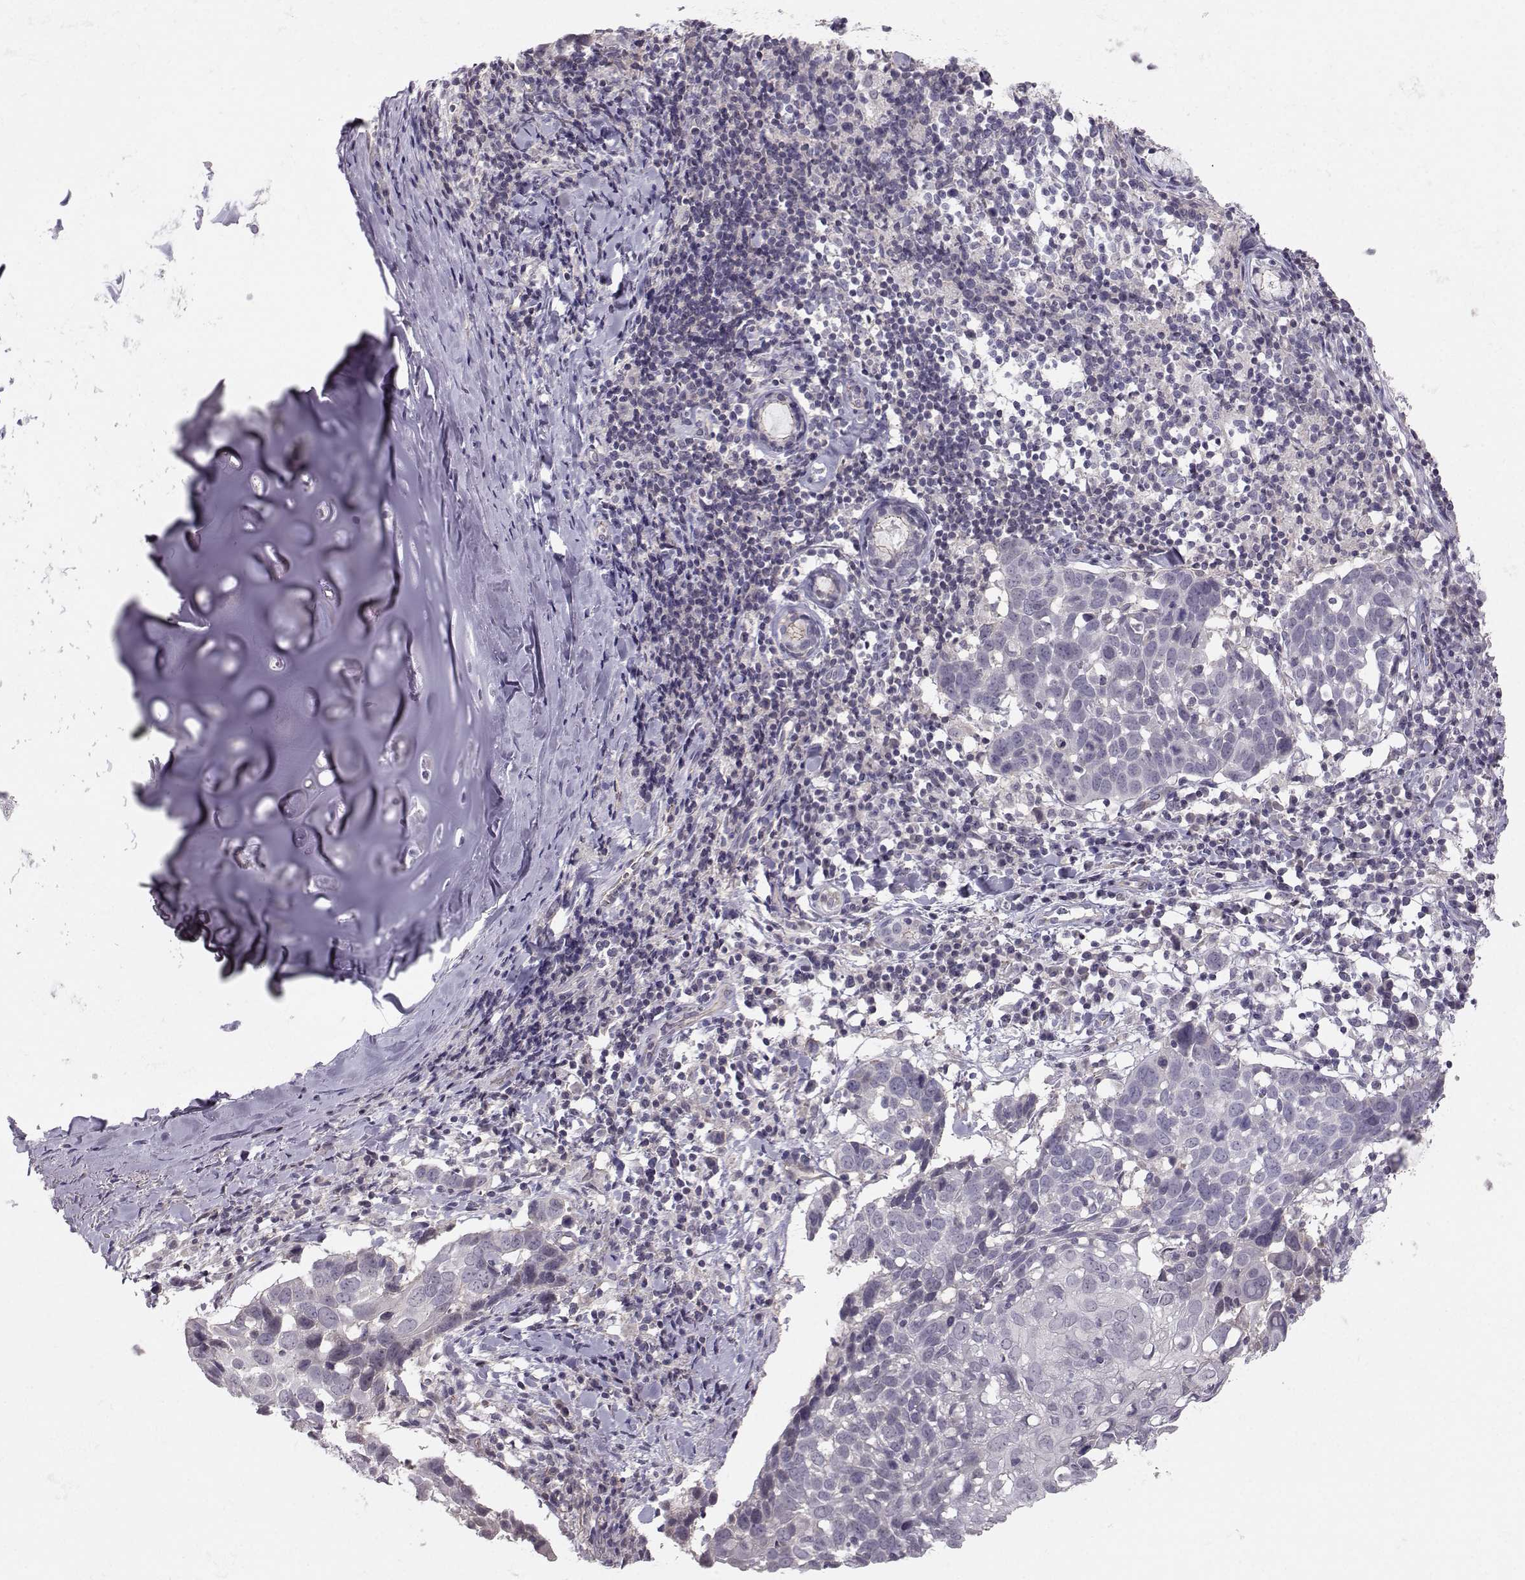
{"staining": {"intensity": "negative", "quantity": "none", "location": "none"}, "tissue": "lung cancer", "cell_type": "Tumor cells", "image_type": "cancer", "snomed": [{"axis": "morphology", "description": "Squamous cell carcinoma, NOS"}, {"axis": "topography", "description": "Lung"}], "caption": "This photomicrograph is of lung cancer (squamous cell carcinoma) stained with immunohistochemistry (IHC) to label a protein in brown with the nuclei are counter-stained blue. There is no expression in tumor cells. (DAB IHC with hematoxylin counter stain).", "gene": "MAST1", "patient": {"sex": "male", "age": 57}}